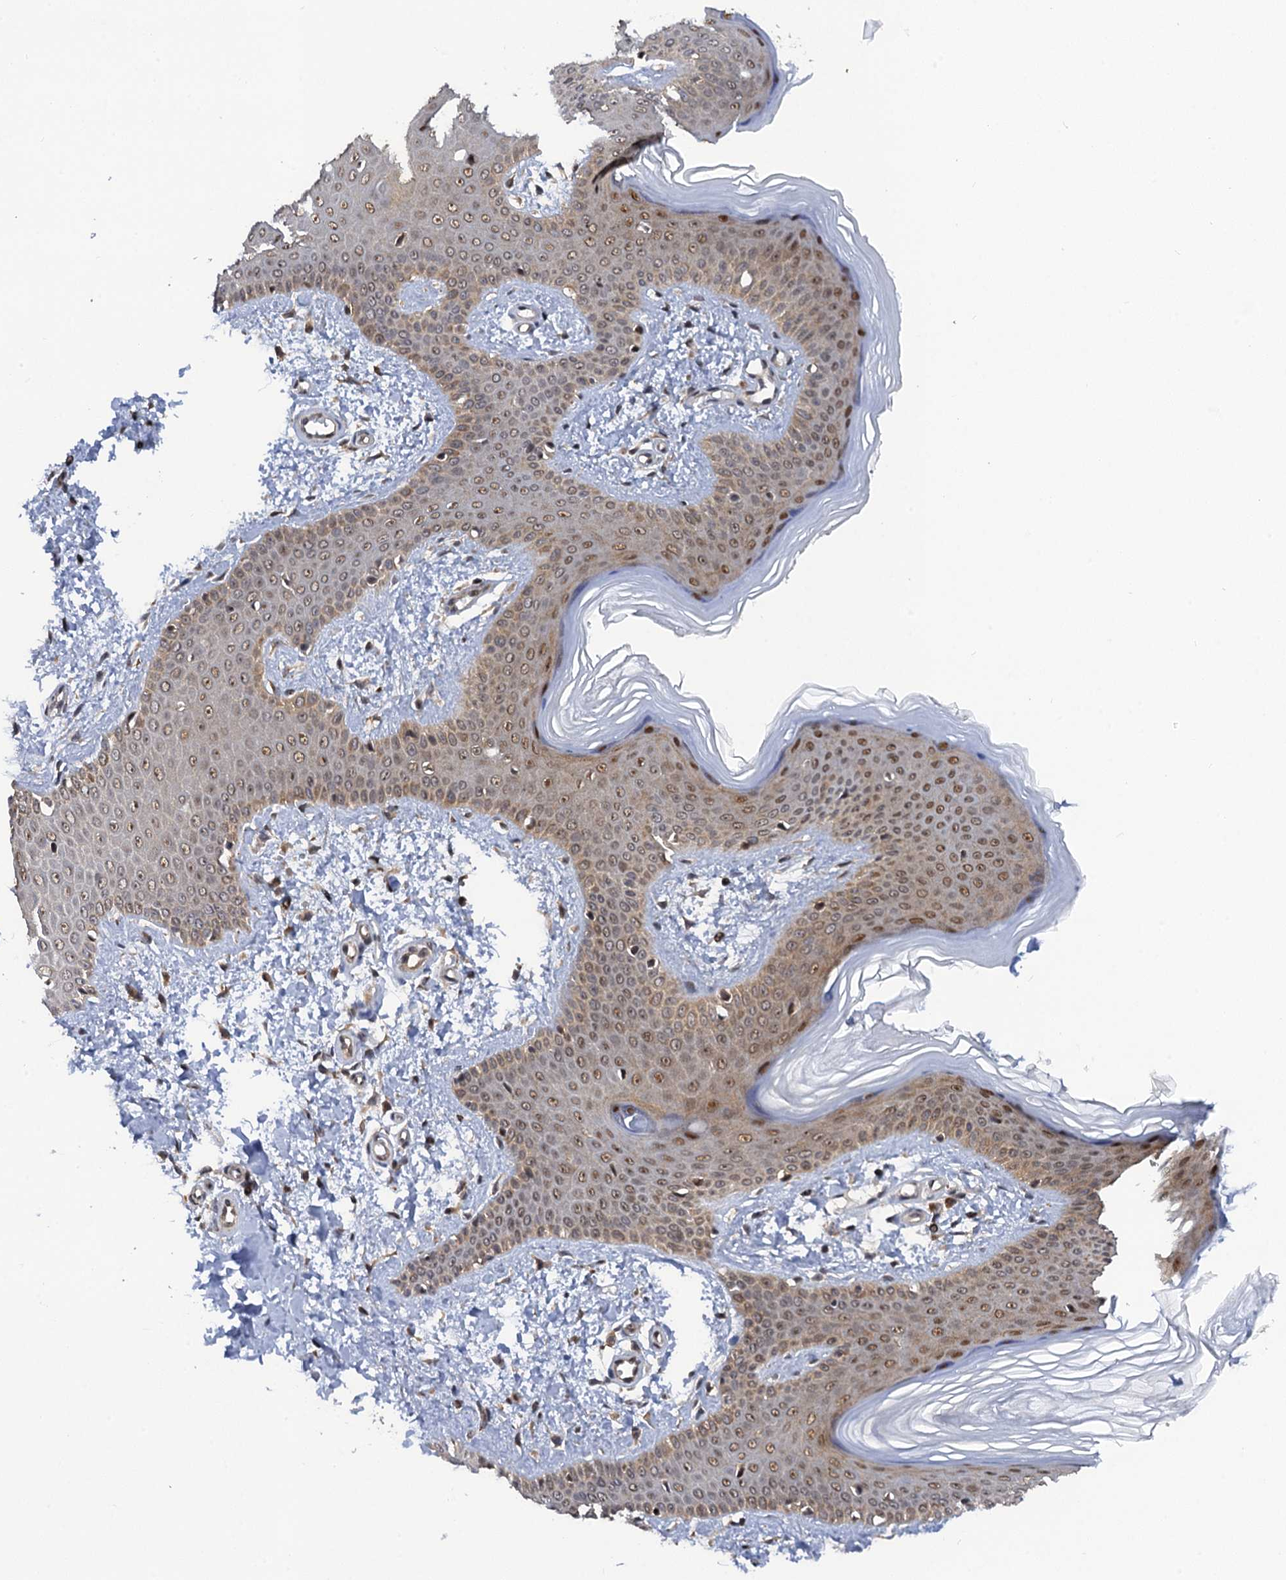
{"staining": {"intensity": "moderate", "quantity": ">75%", "location": "cytoplasmic/membranous"}, "tissue": "skin", "cell_type": "Fibroblasts", "image_type": "normal", "snomed": [{"axis": "morphology", "description": "Normal tissue, NOS"}, {"axis": "topography", "description": "Skin"}], "caption": "Human skin stained for a protein (brown) exhibits moderate cytoplasmic/membranous positive expression in about >75% of fibroblasts.", "gene": "ZAR1L", "patient": {"sex": "male", "age": 37}}